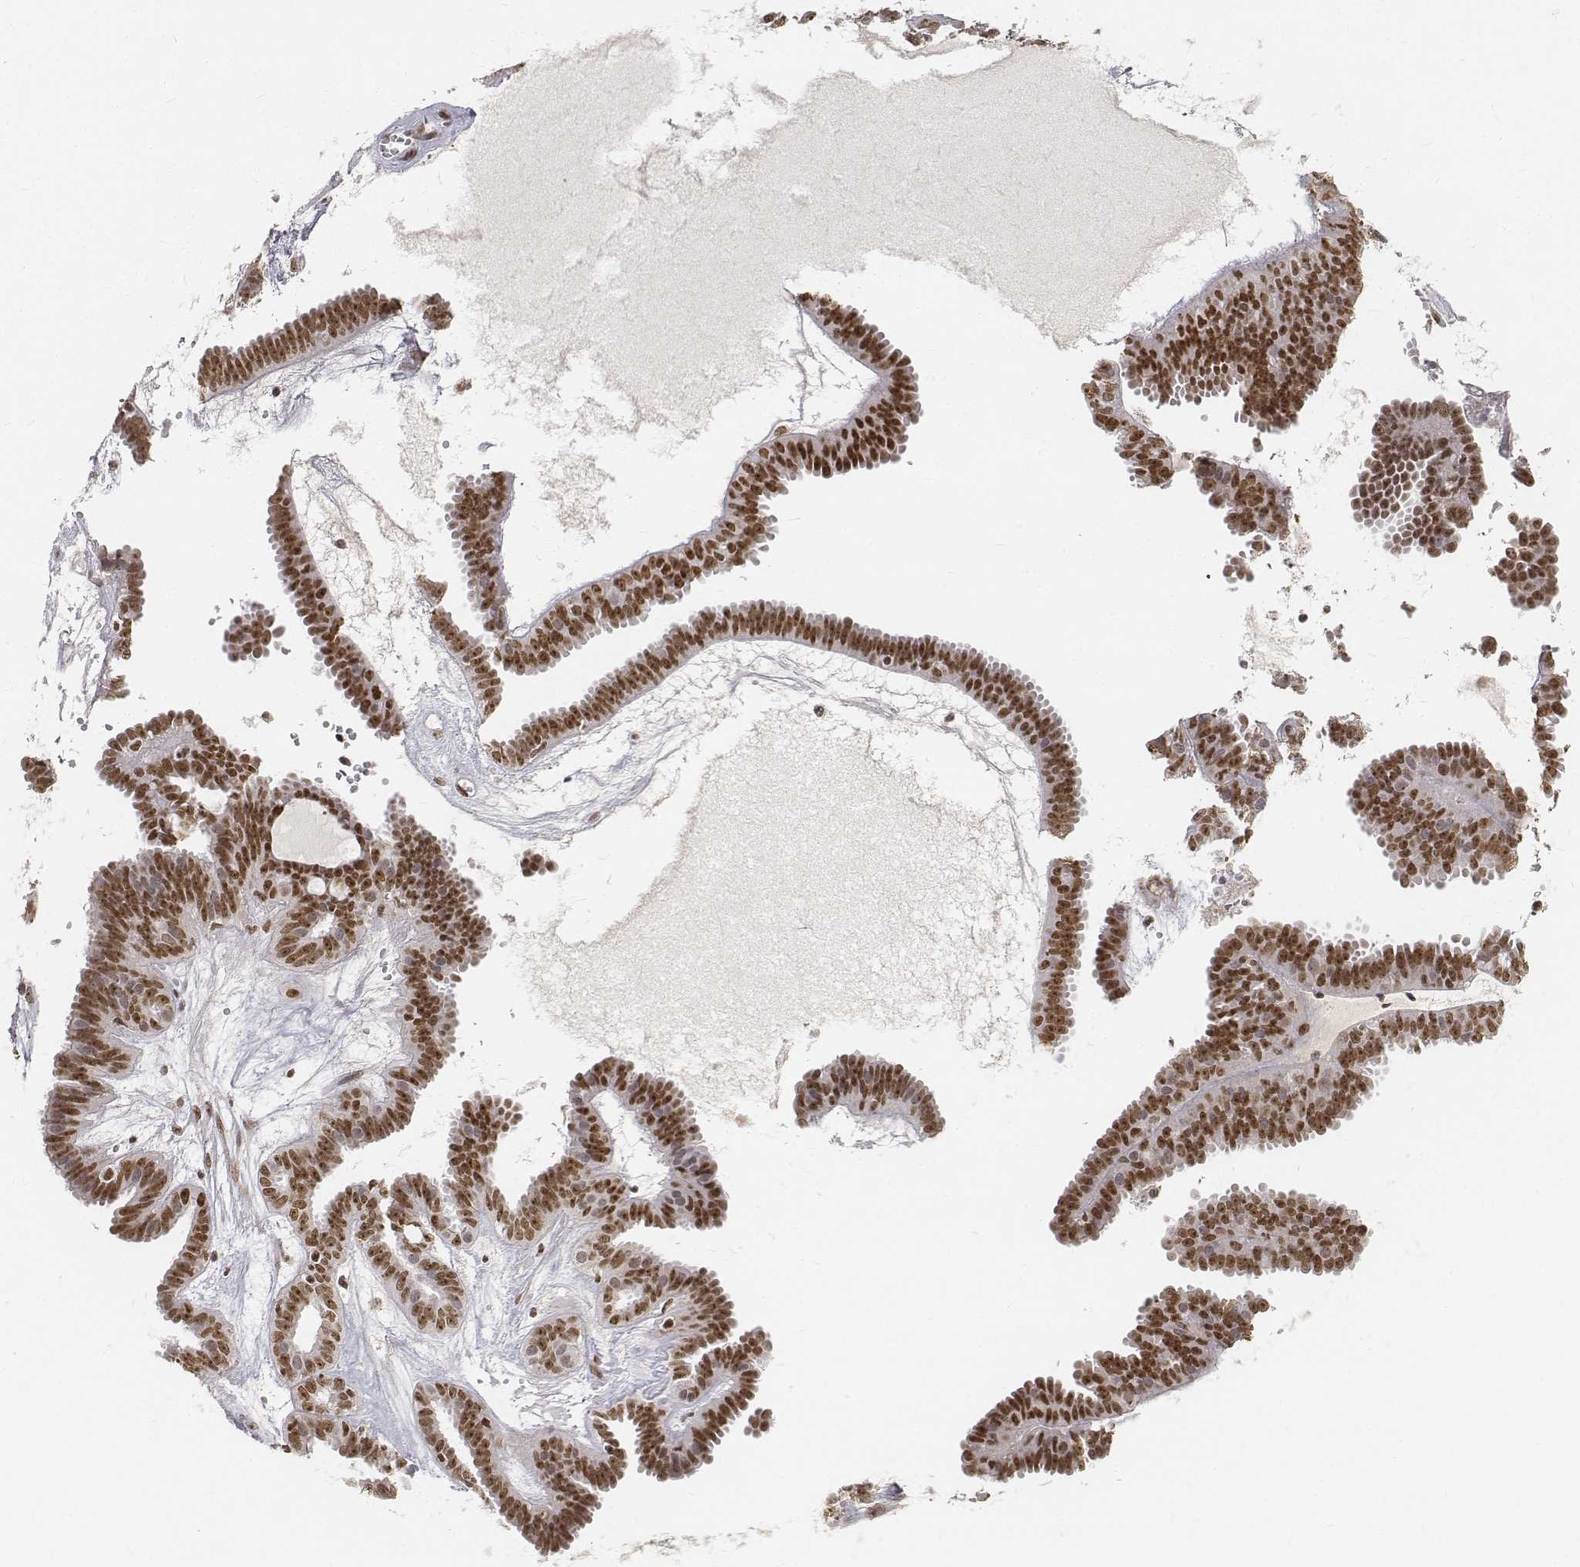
{"staining": {"intensity": "strong", "quantity": ">75%", "location": "nuclear"}, "tissue": "ovarian cancer", "cell_type": "Tumor cells", "image_type": "cancer", "snomed": [{"axis": "morphology", "description": "Cystadenocarcinoma, serous, NOS"}, {"axis": "topography", "description": "Ovary"}], "caption": "The immunohistochemical stain shows strong nuclear staining in tumor cells of serous cystadenocarcinoma (ovarian) tissue. (Stains: DAB in brown, nuclei in blue, Microscopy: brightfield microscopy at high magnification).", "gene": "PHF6", "patient": {"sex": "female", "age": 71}}